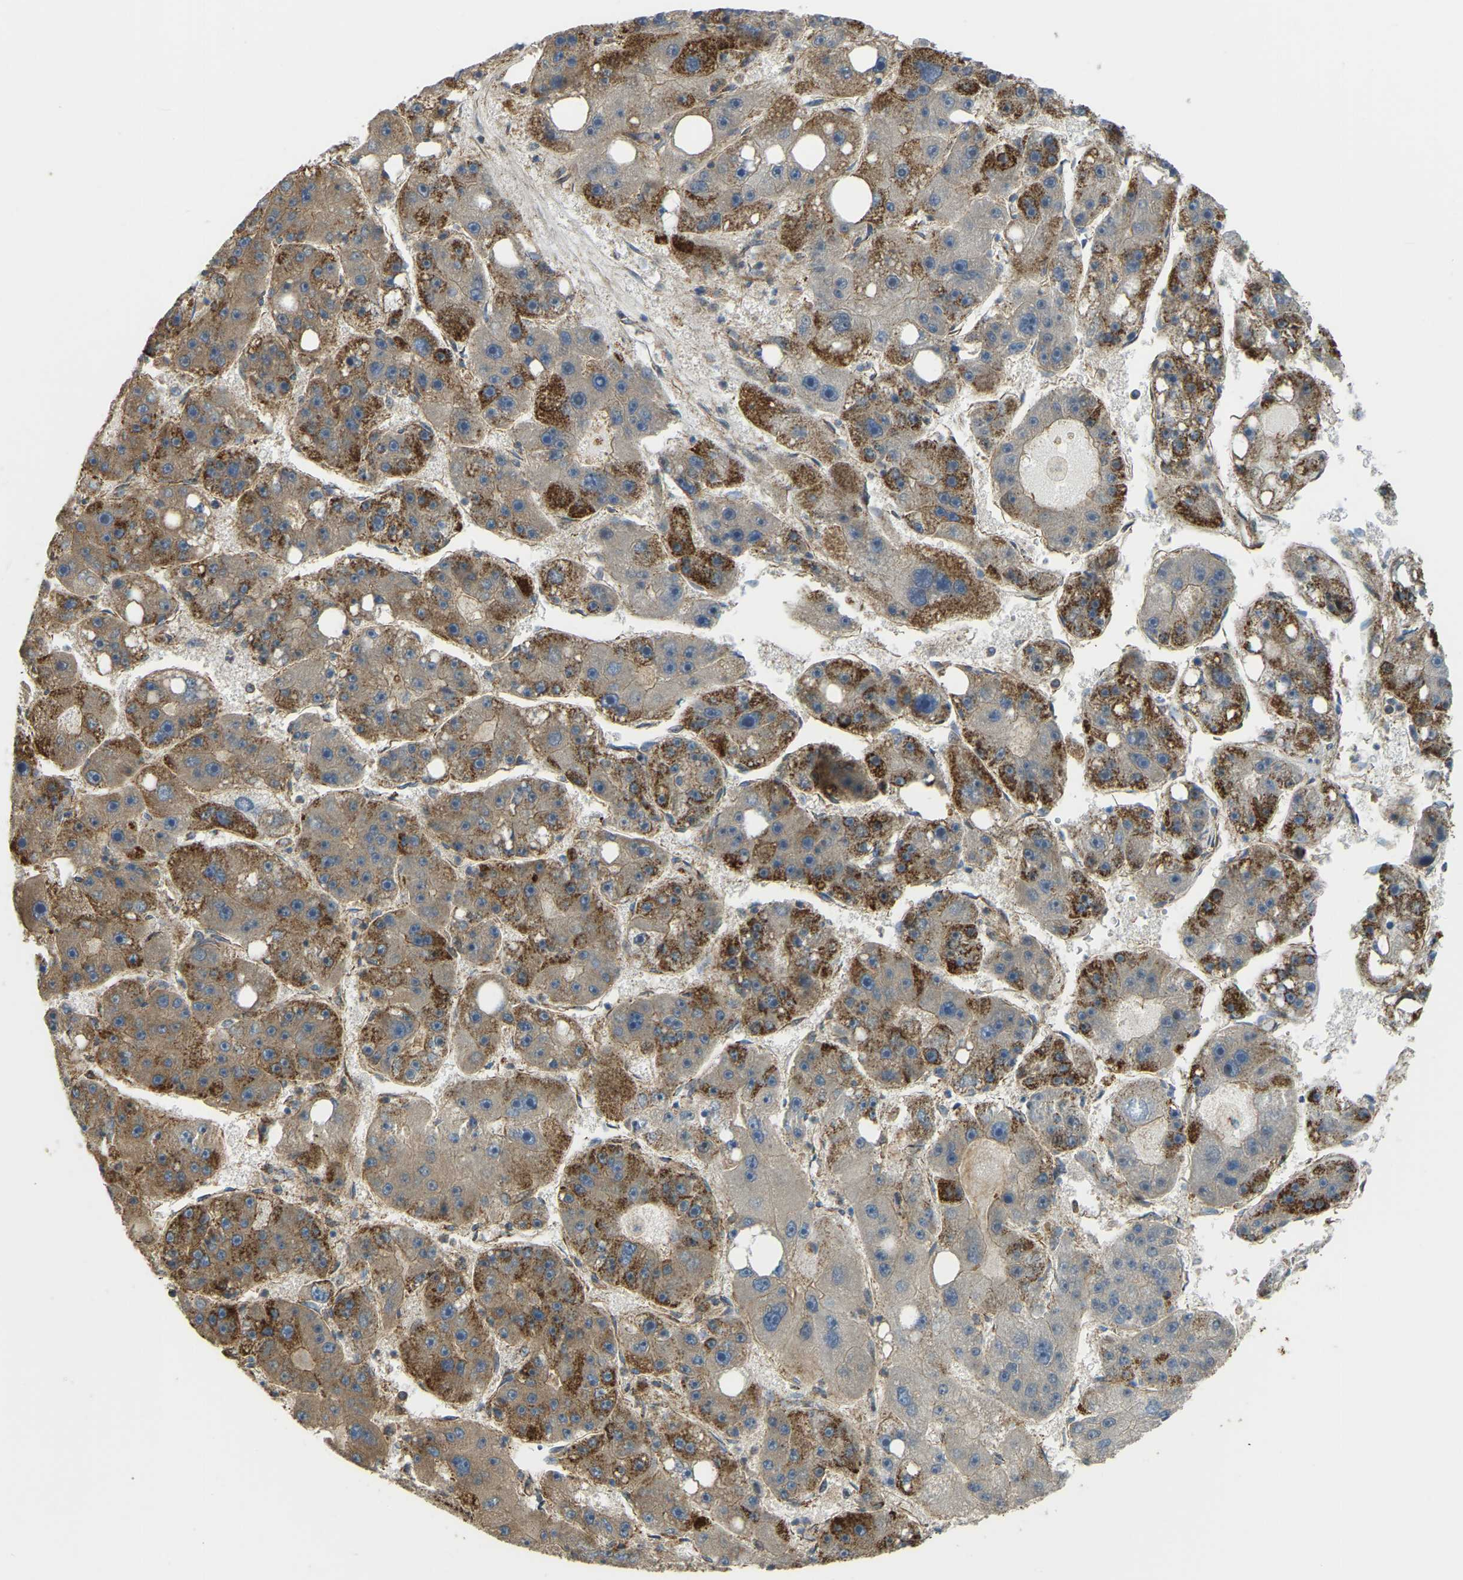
{"staining": {"intensity": "moderate", "quantity": ">75%", "location": "cytoplasmic/membranous"}, "tissue": "liver cancer", "cell_type": "Tumor cells", "image_type": "cancer", "snomed": [{"axis": "morphology", "description": "Carcinoma, Hepatocellular, NOS"}, {"axis": "topography", "description": "Liver"}], "caption": "This photomicrograph shows immunohistochemistry staining of human liver cancer, with medium moderate cytoplasmic/membranous positivity in approximately >75% of tumor cells.", "gene": "PSMD7", "patient": {"sex": "female", "age": 61}}